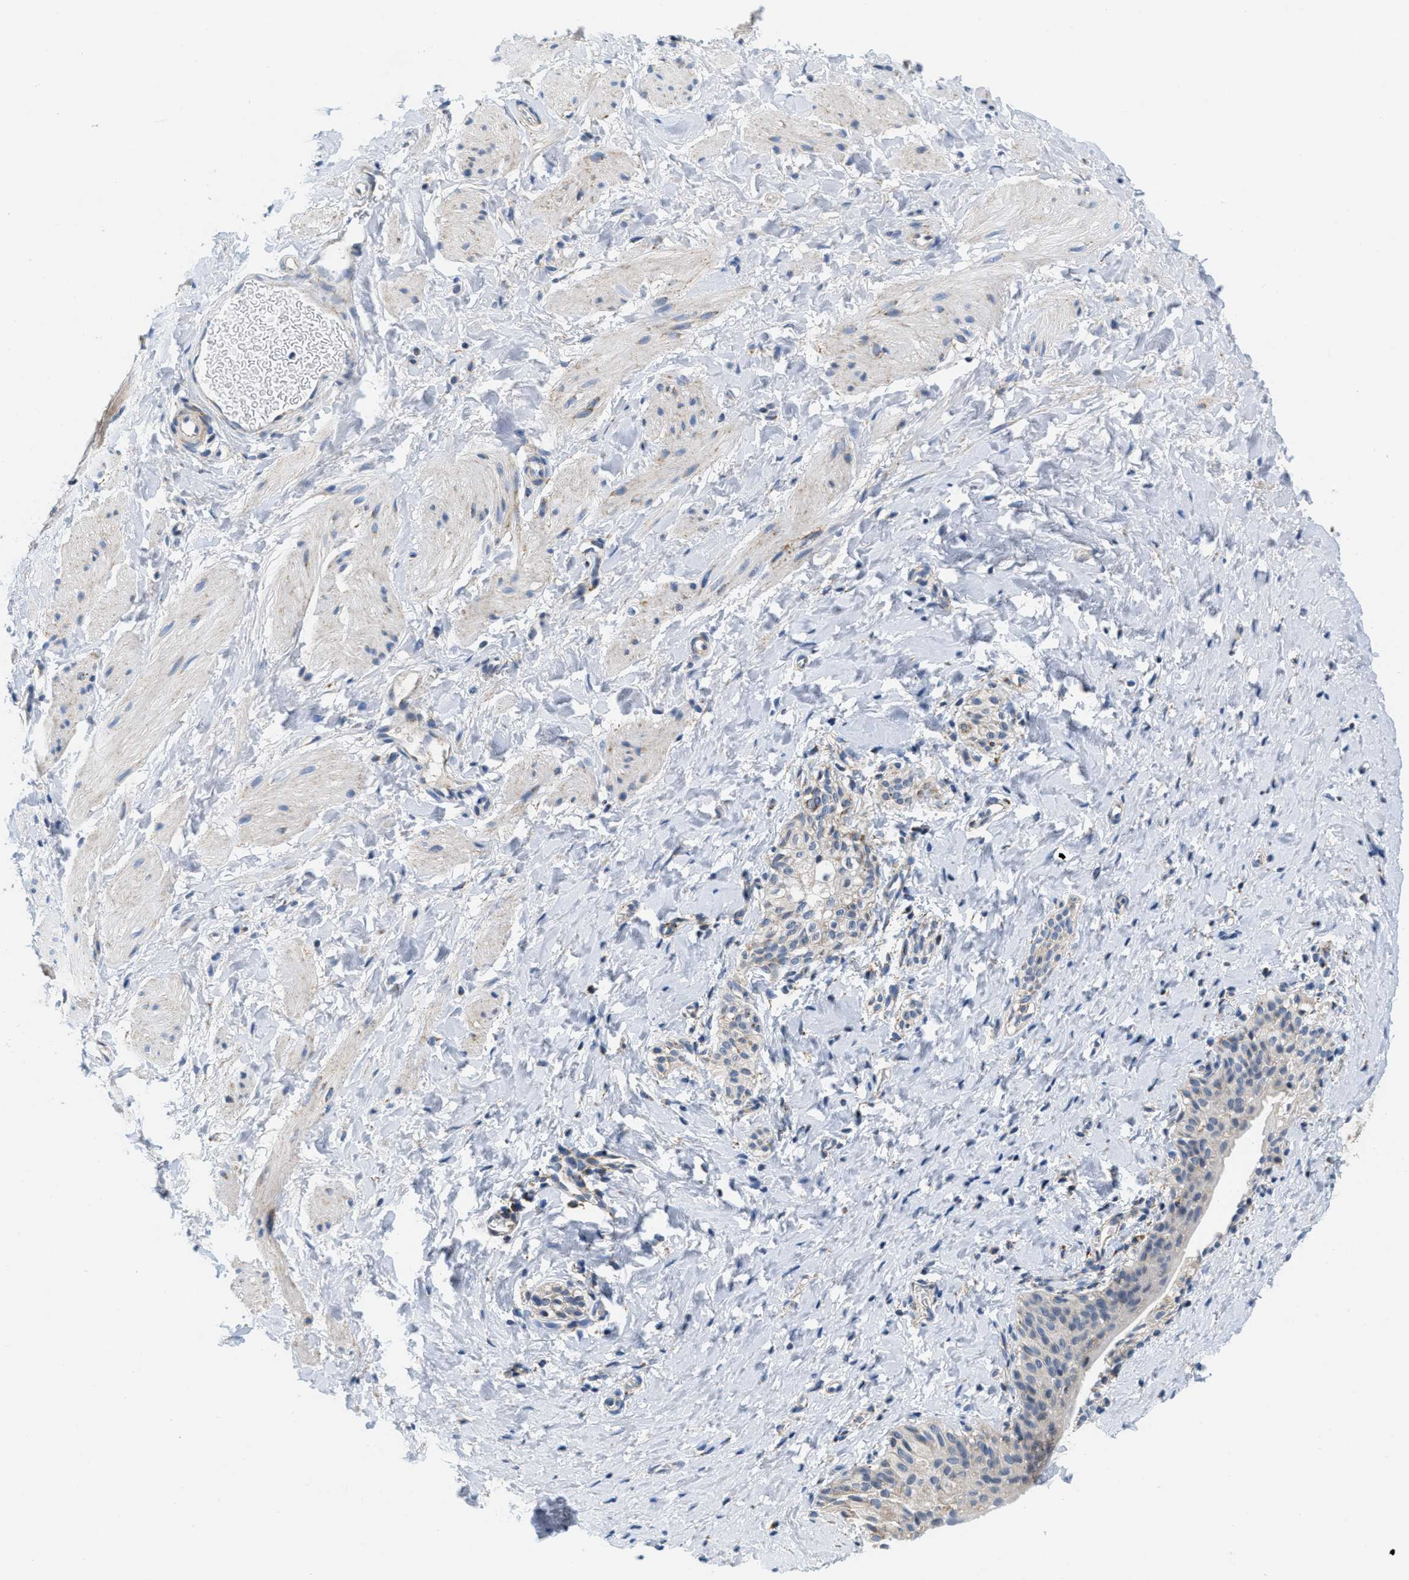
{"staining": {"intensity": "weak", "quantity": "25%-75%", "location": "cytoplasmic/membranous"}, "tissue": "smooth muscle", "cell_type": "Smooth muscle cells", "image_type": "normal", "snomed": [{"axis": "morphology", "description": "Normal tissue, NOS"}, {"axis": "topography", "description": "Smooth muscle"}], "caption": "Unremarkable smooth muscle shows weak cytoplasmic/membranous staining in approximately 25%-75% of smooth muscle cells, visualized by immunohistochemistry.", "gene": "KCNJ5", "patient": {"sex": "male", "age": 16}}